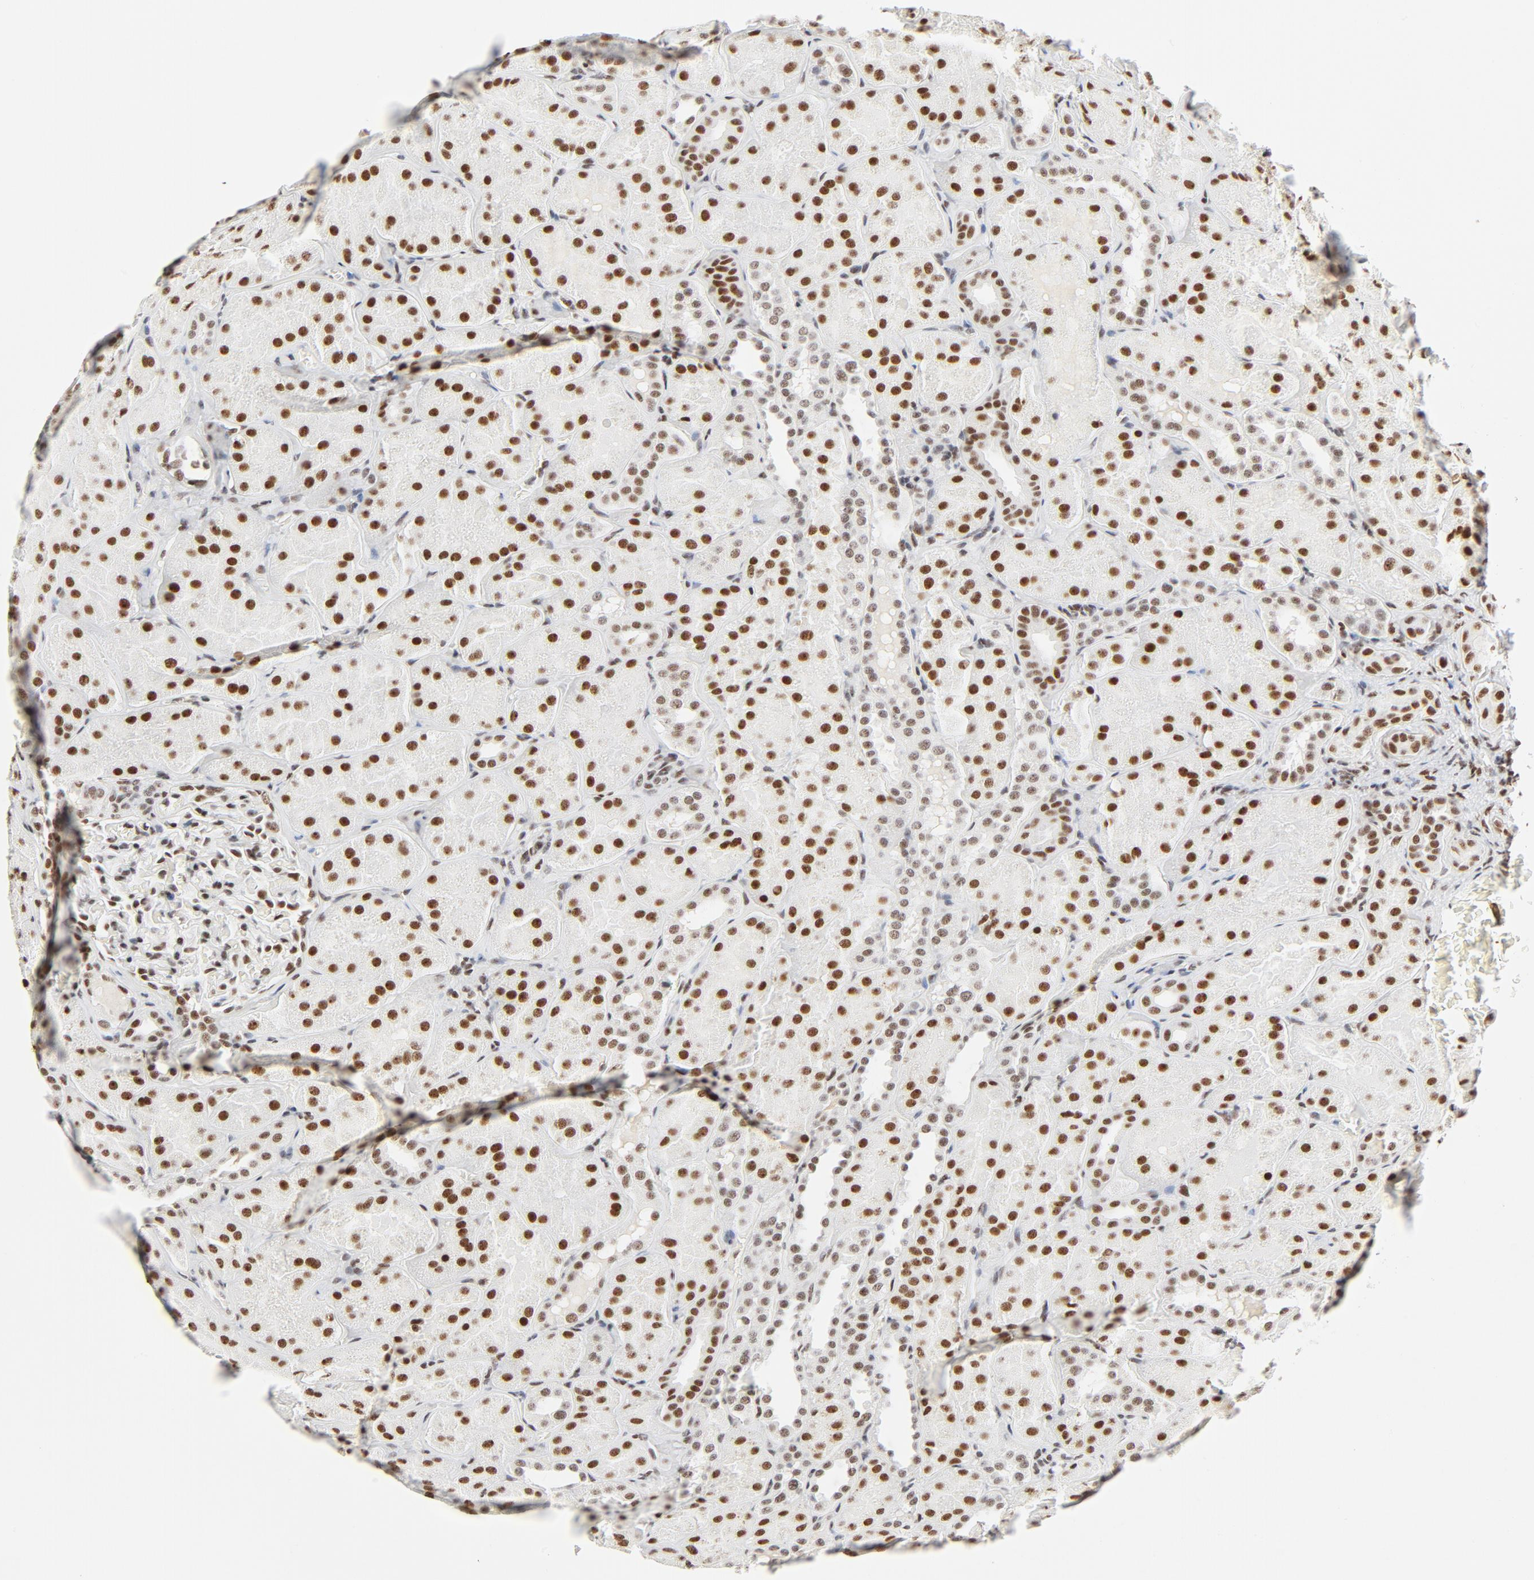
{"staining": {"intensity": "moderate", "quantity": "25%-75%", "location": "nuclear"}, "tissue": "kidney", "cell_type": "Cells in glomeruli", "image_type": "normal", "snomed": [{"axis": "morphology", "description": "Normal tissue, NOS"}, {"axis": "topography", "description": "Kidney"}], "caption": "IHC photomicrograph of unremarkable kidney: kidney stained using immunohistochemistry (IHC) demonstrates medium levels of moderate protein expression localized specifically in the nuclear of cells in glomeruli, appearing as a nuclear brown color.", "gene": "GTF2H1", "patient": {"sex": "male", "age": 28}}